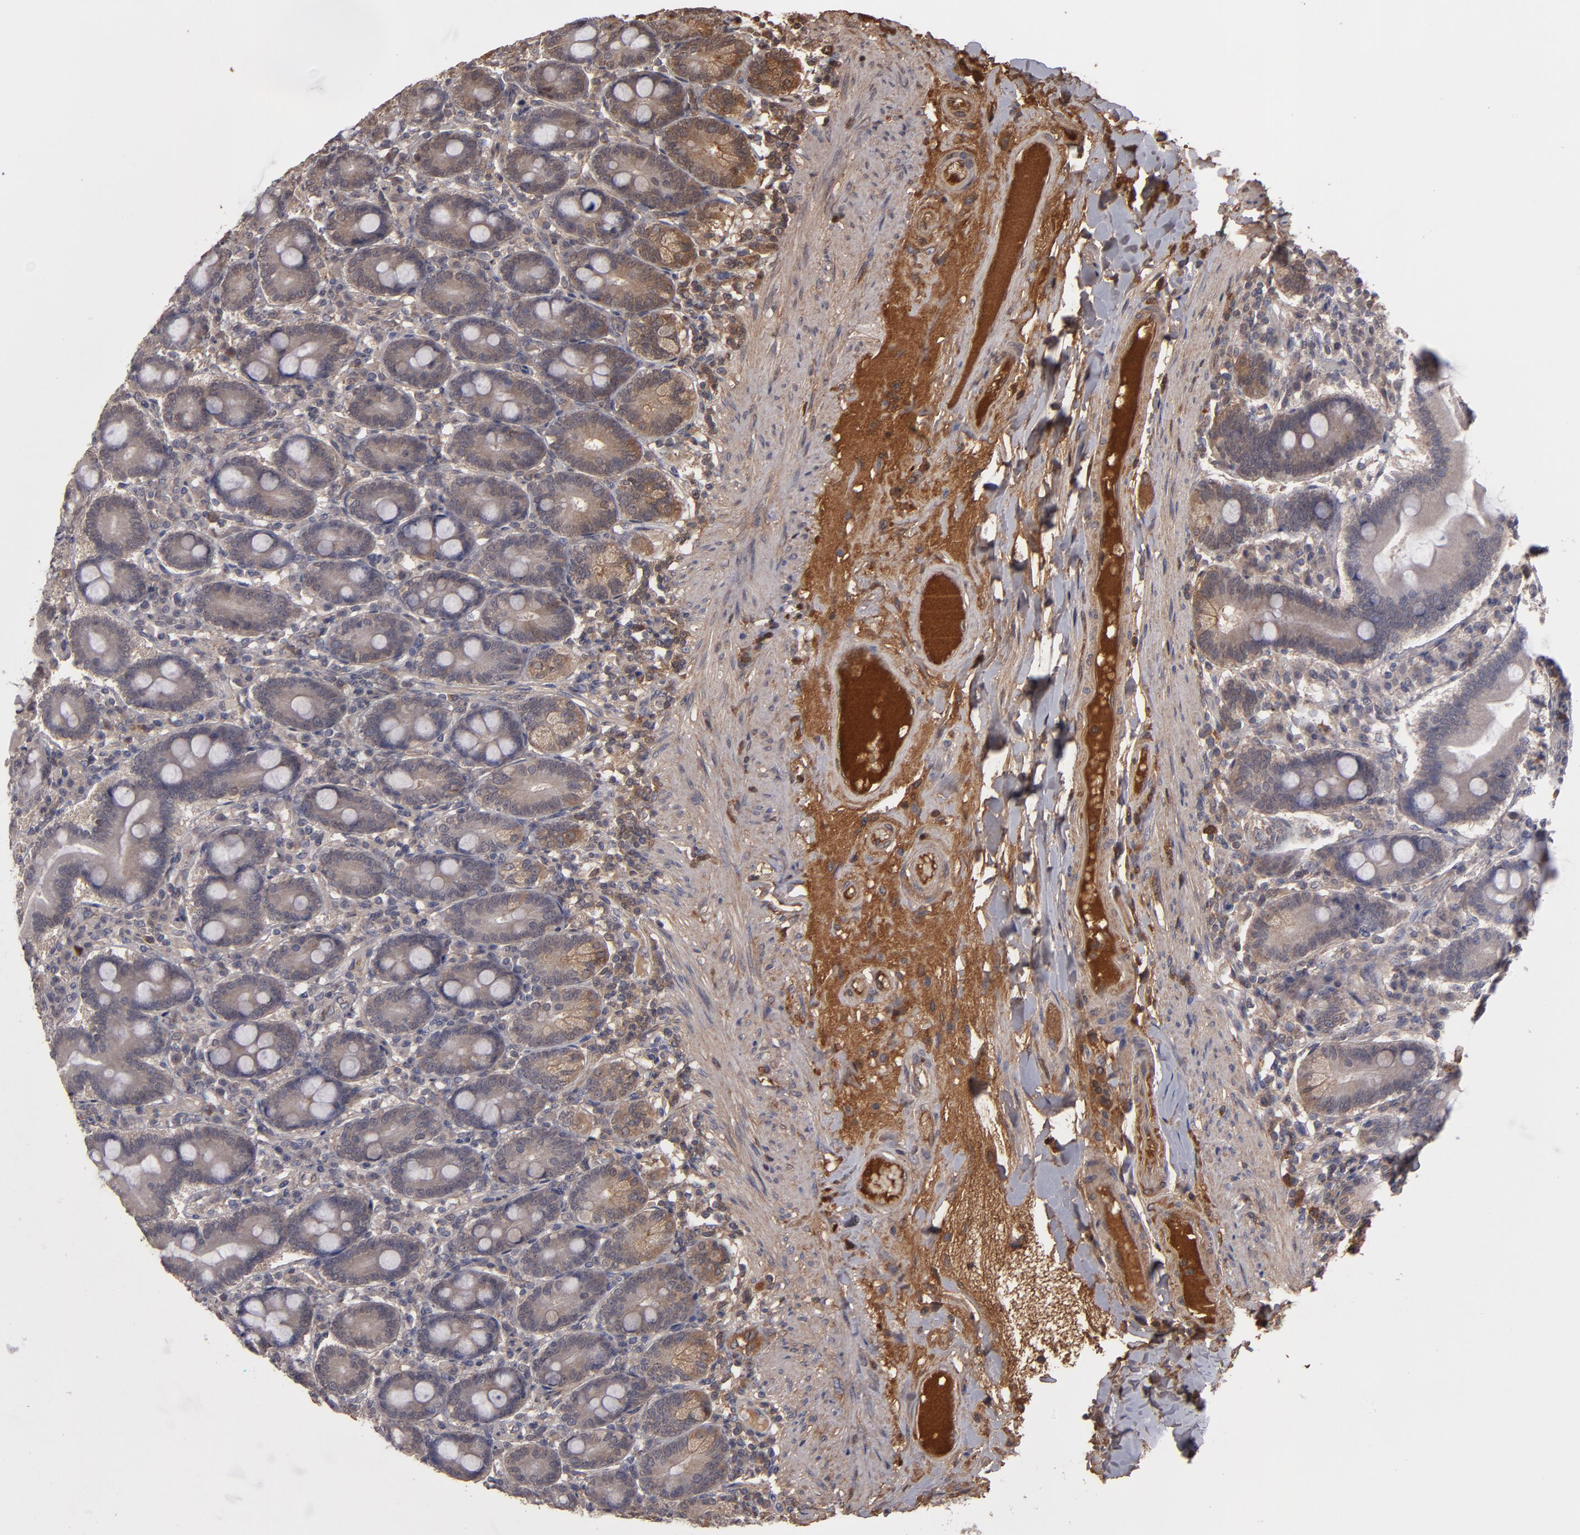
{"staining": {"intensity": "weak", "quantity": "25%-75%", "location": "cytoplasmic/membranous"}, "tissue": "duodenum", "cell_type": "Glandular cells", "image_type": "normal", "snomed": [{"axis": "morphology", "description": "Normal tissue, NOS"}, {"axis": "topography", "description": "Duodenum"}], "caption": "Benign duodenum displays weak cytoplasmic/membranous expression in approximately 25%-75% of glandular cells, visualized by immunohistochemistry.", "gene": "SERPINA7", "patient": {"sex": "female", "age": 64}}